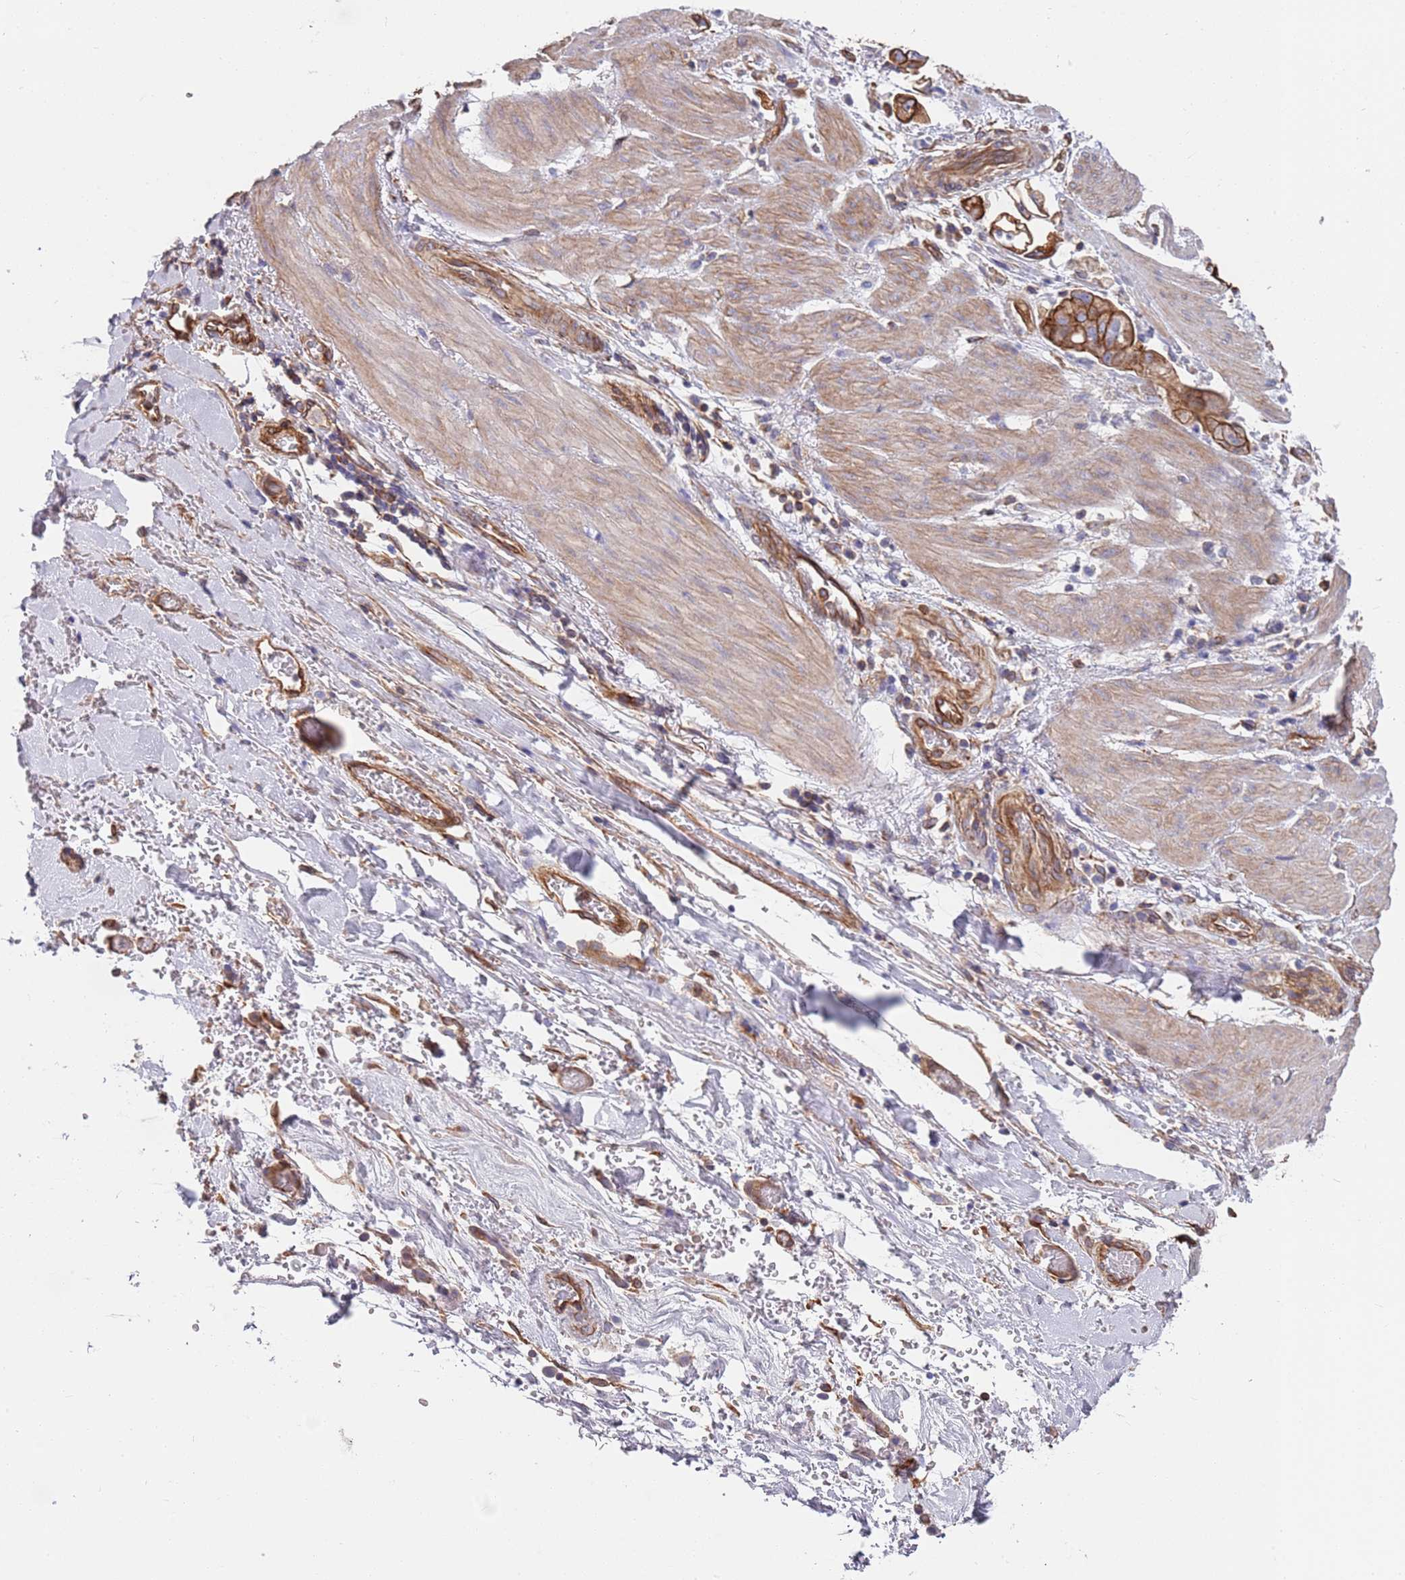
{"staining": {"intensity": "moderate", "quantity": ">75%", "location": "cytoplasmic/membranous"}, "tissue": "stomach cancer", "cell_type": "Tumor cells", "image_type": "cancer", "snomed": [{"axis": "morphology", "description": "Adenocarcinoma, NOS"}, {"axis": "topography", "description": "Stomach"}], "caption": "Tumor cells demonstrate medium levels of moderate cytoplasmic/membranous expression in about >75% of cells in adenocarcinoma (stomach).", "gene": "JAKMIP2", "patient": {"sex": "male", "age": 62}}